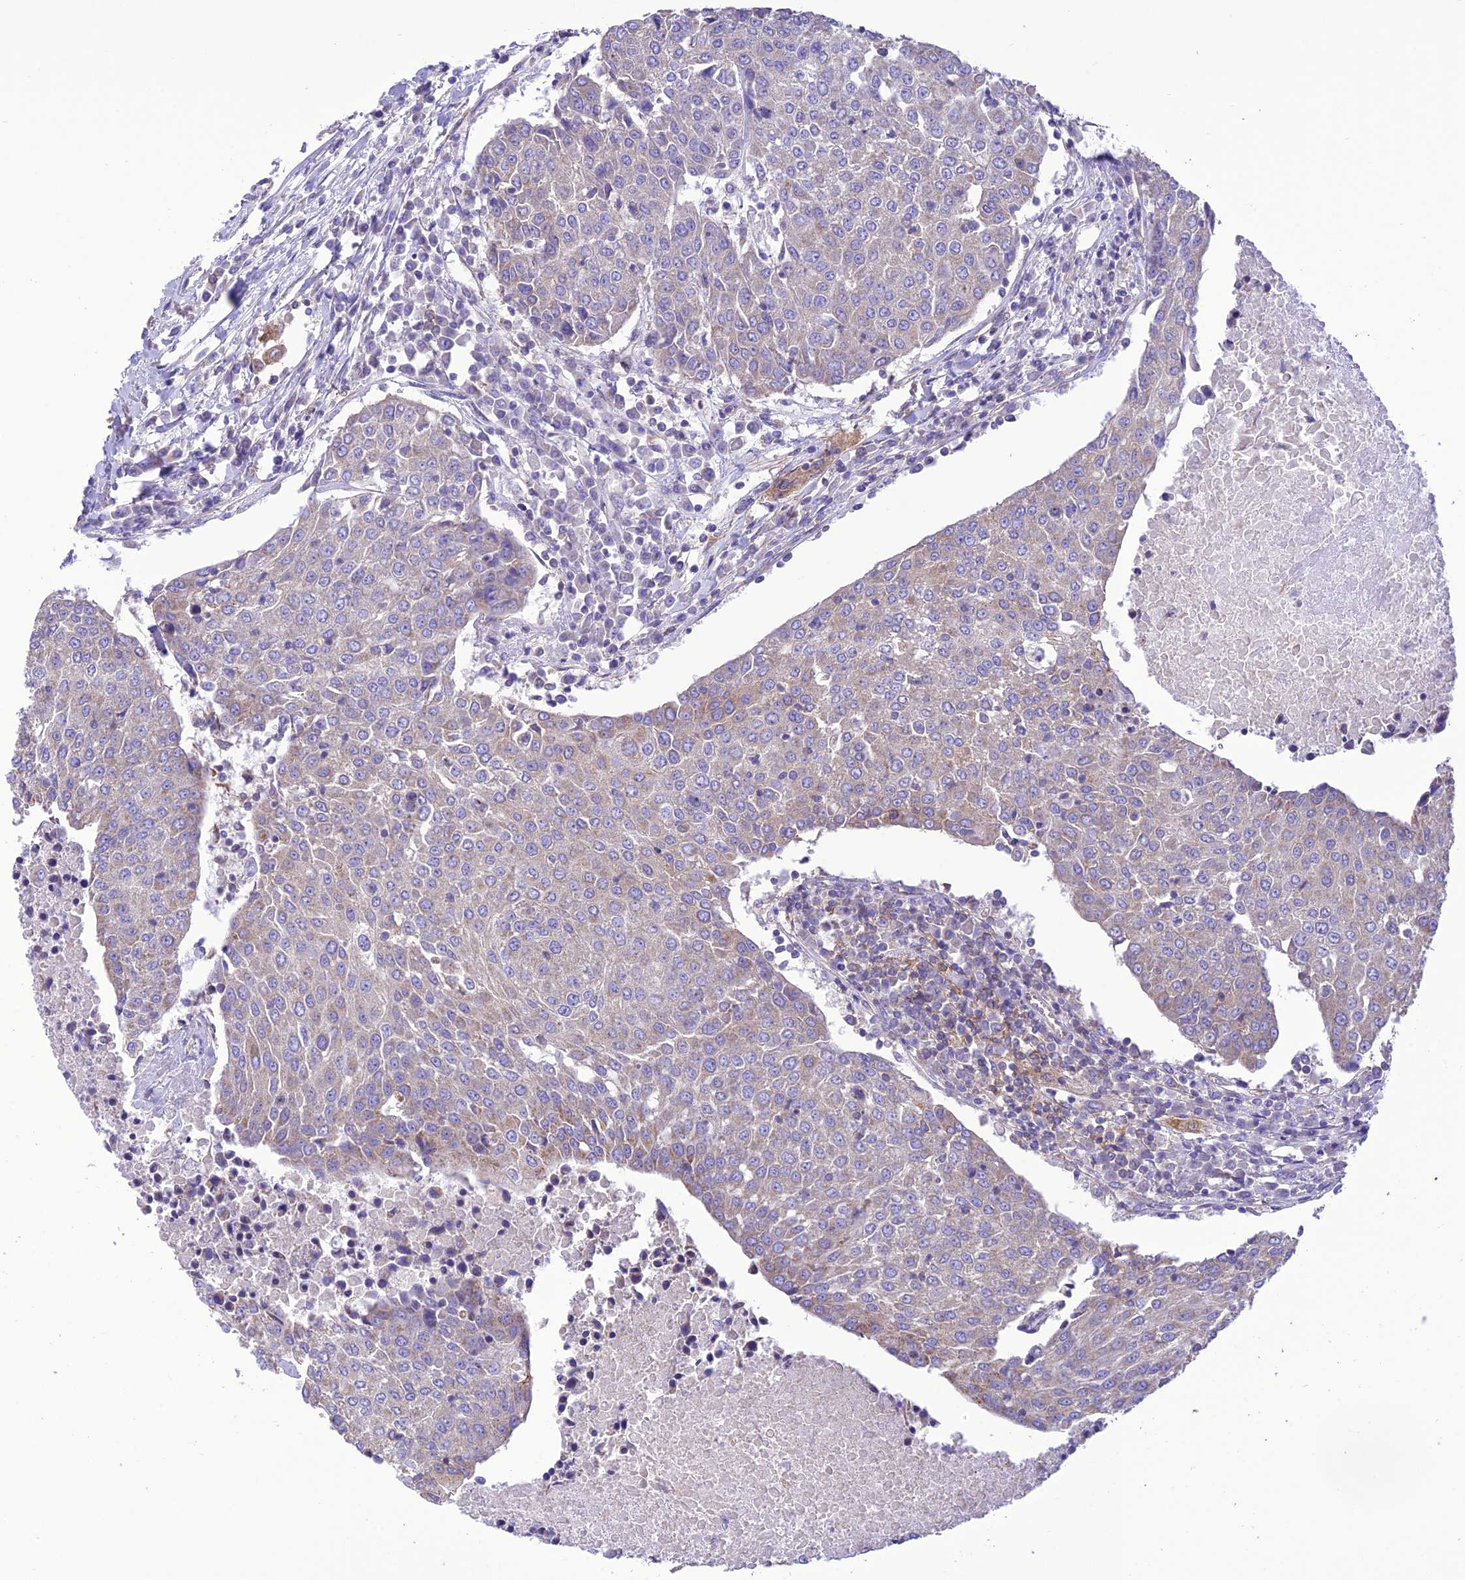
{"staining": {"intensity": "weak", "quantity": "25%-75%", "location": "cytoplasmic/membranous"}, "tissue": "urothelial cancer", "cell_type": "Tumor cells", "image_type": "cancer", "snomed": [{"axis": "morphology", "description": "Urothelial carcinoma, High grade"}, {"axis": "topography", "description": "Urinary bladder"}], "caption": "An IHC micrograph of tumor tissue is shown. Protein staining in brown labels weak cytoplasmic/membranous positivity in urothelial cancer within tumor cells. Nuclei are stained in blue.", "gene": "MAP3K12", "patient": {"sex": "female", "age": 85}}